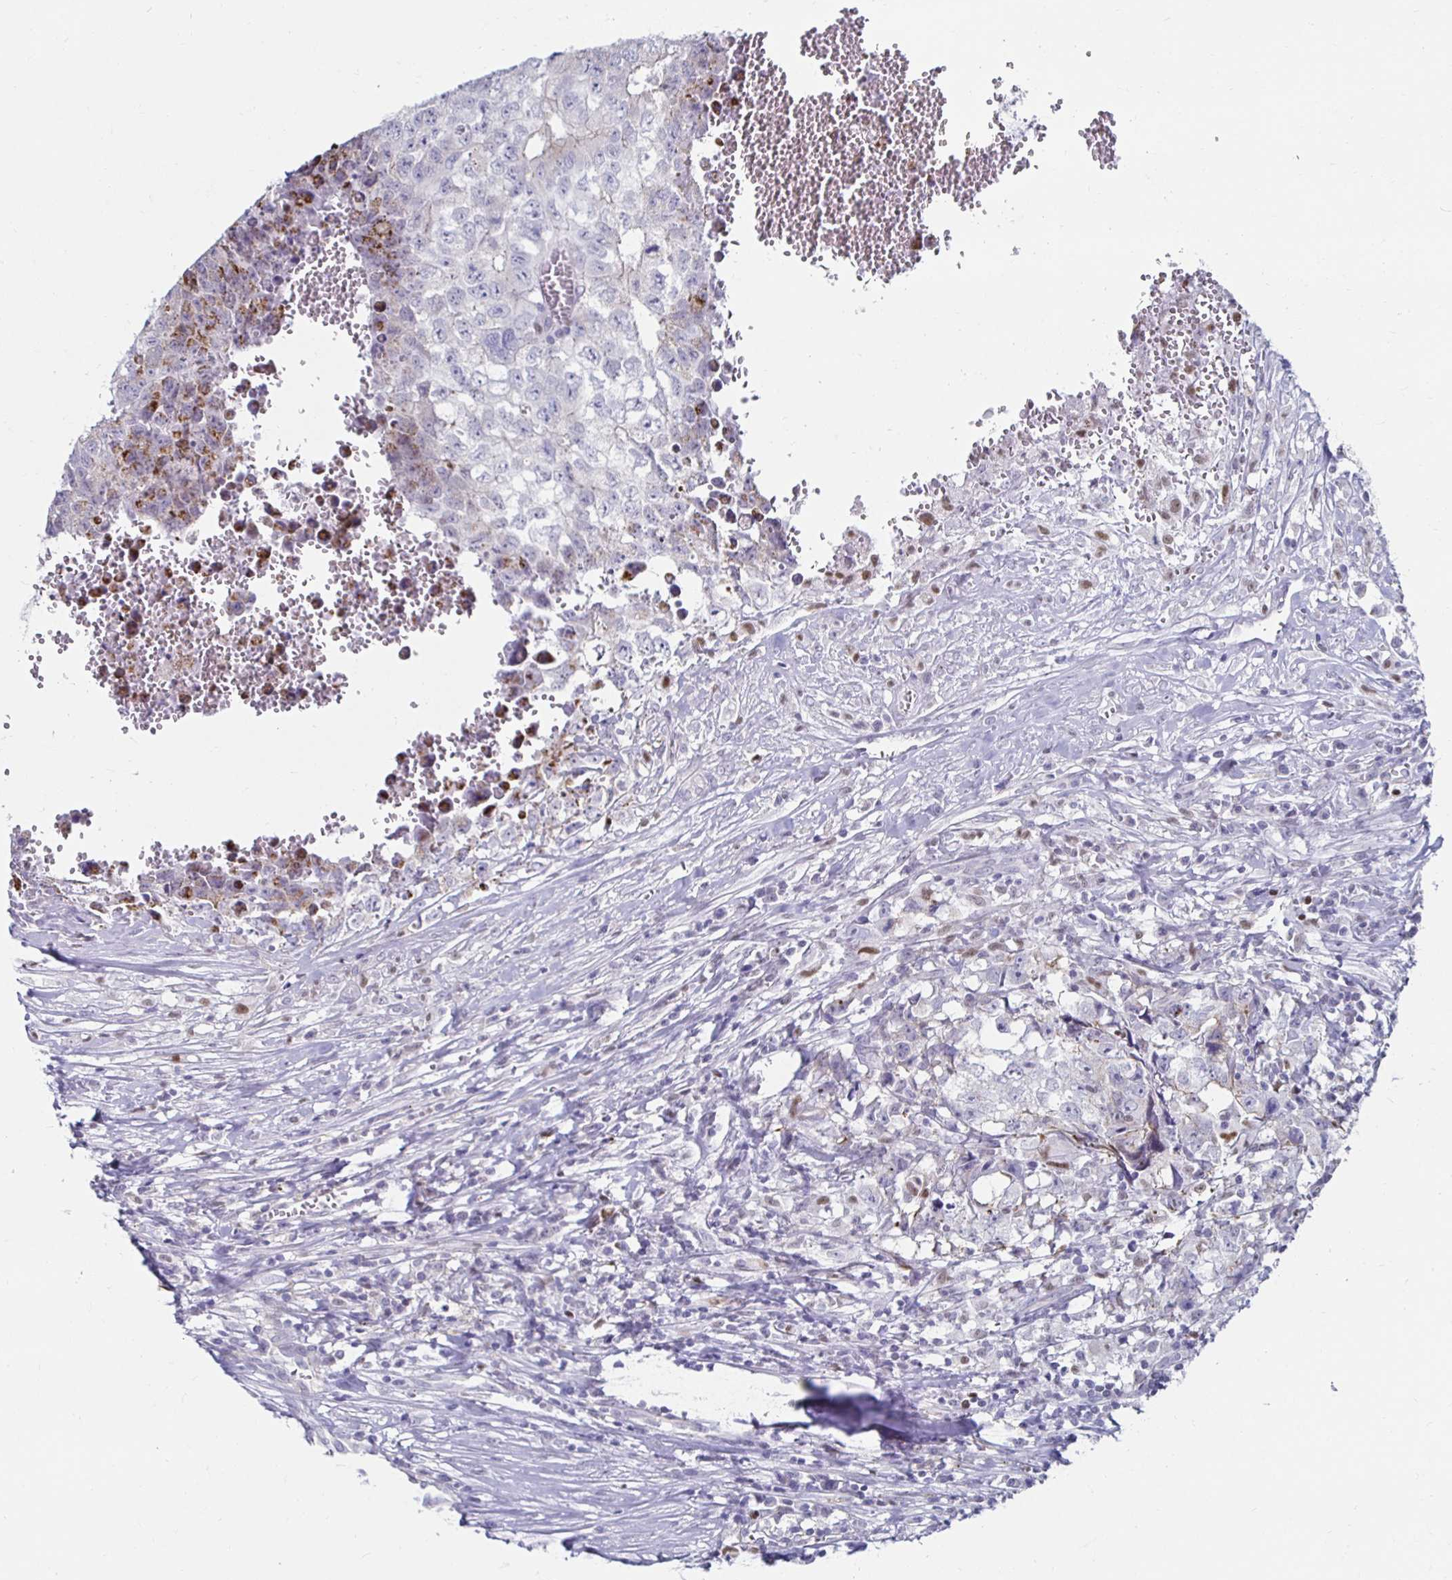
{"staining": {"intensity": "moderate", "quantity": "<25%", "location": "cytoplasmic/membranous"}, "tissue": "testis cancer", "cell_type": "Tumor cells", "image_type": "cancer", "snomed": [{"axis": "morphology", "description": "Carcinoma, Embryonal, NOS"}, {"axis": "morphology", "description": "Teratoma, malignant, NOS"}, {"axis": "topography", "description": "Testis"}], "caption": "DAB immunohistochemical staining of human embryonal carcinoma (testis) exhibits moderate cytoplasmic/membranous protein staining in approximately <25% of tumor cells. (Brightfield microscopy of DAB IHC at high magnification).", "gene": "NOCT", "patient": {"sex": "male", "age": 24}}